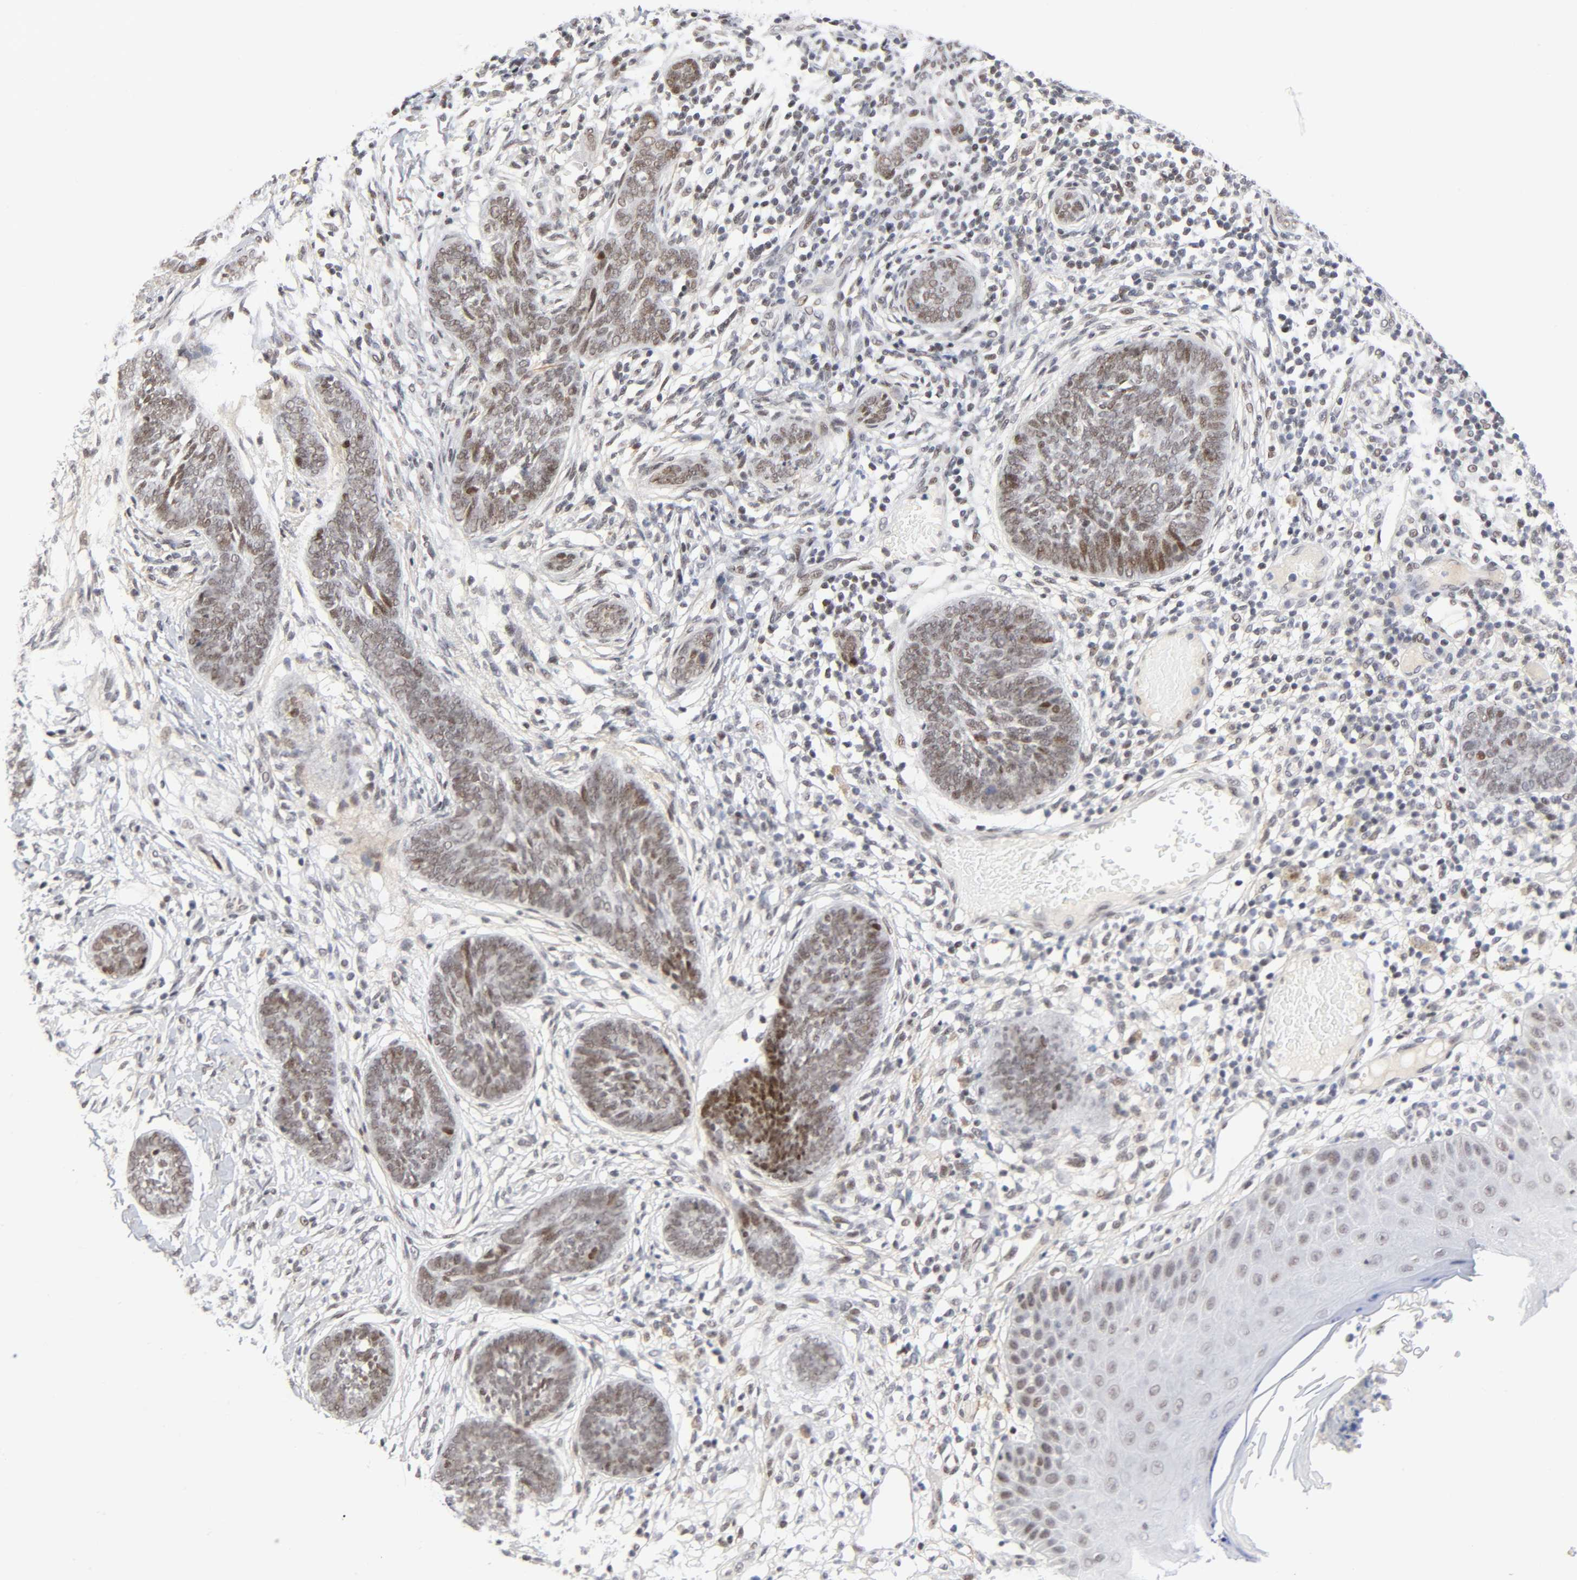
{"staining": {"intensity": "weak", "quantity": ">75%", "location": "nuclear"}, "tissue": "skin cancer", "cell_type": "Tumor cells", "image_type": "cancer", "snomed": [{"axis": "morphology", "description": "Normal tissue, NOS"}, {"axis": "morphology", "description": "Basal cell carcinoma"}, {"axis": "topography", "description": "Skin"}], "caption": "Skin cancer stained with immunohistochemistry shows weak nuclear positivity in approximately >75% of tumor cells. The staining was performed using DAB (3,3'-diaminobenzidine) to visualize the protein expression in brown, while the nuclei were stained in blue with hematoxylin (Magnification: 20x).", "gene": "DIDO1", "patient": {"sex": "male", "age": 87}}